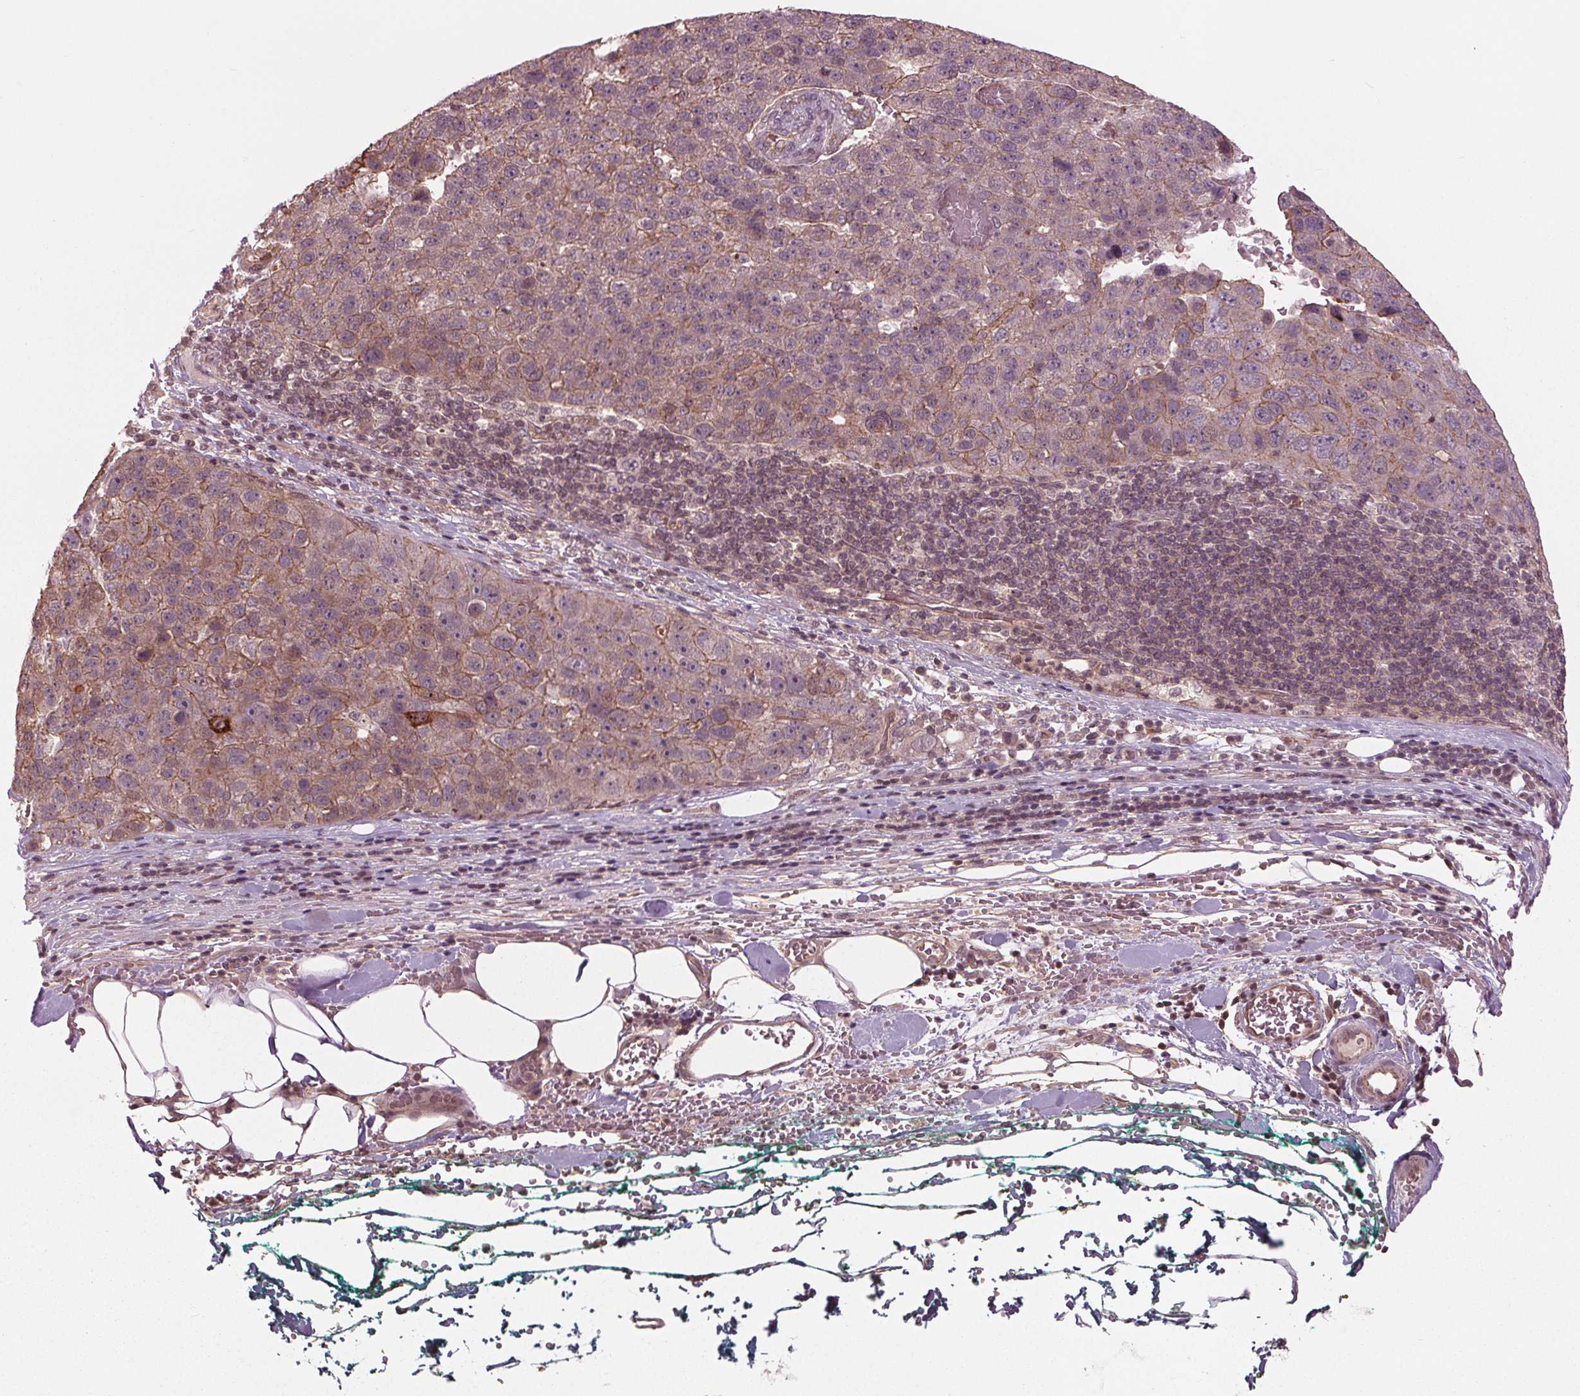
{"staining": {"intensity": "weak", "quantity": "25%-75%", "location": "cytoplasmic/membranous"}, "tissue": "pancreatic cancer", "cell_type": "Tumor cells", "image_type": "cancer", "snomed": [{"axis": "morphology", "description": "Adenocarcinoma, NOS"}, {"axis": "topography", "description": "Pancreas"}], "caption": "Protein expression by IHC displays weak cytoplasmic/membranous expression in approximately 25%-75% of tumor cells in adenocarcinoma (pancreatic). (DAB IHC, brown staining for protein, blue staining for nuclei).", "gene": "BTBD1", "patient": {"sex": "female", "age": 61}}